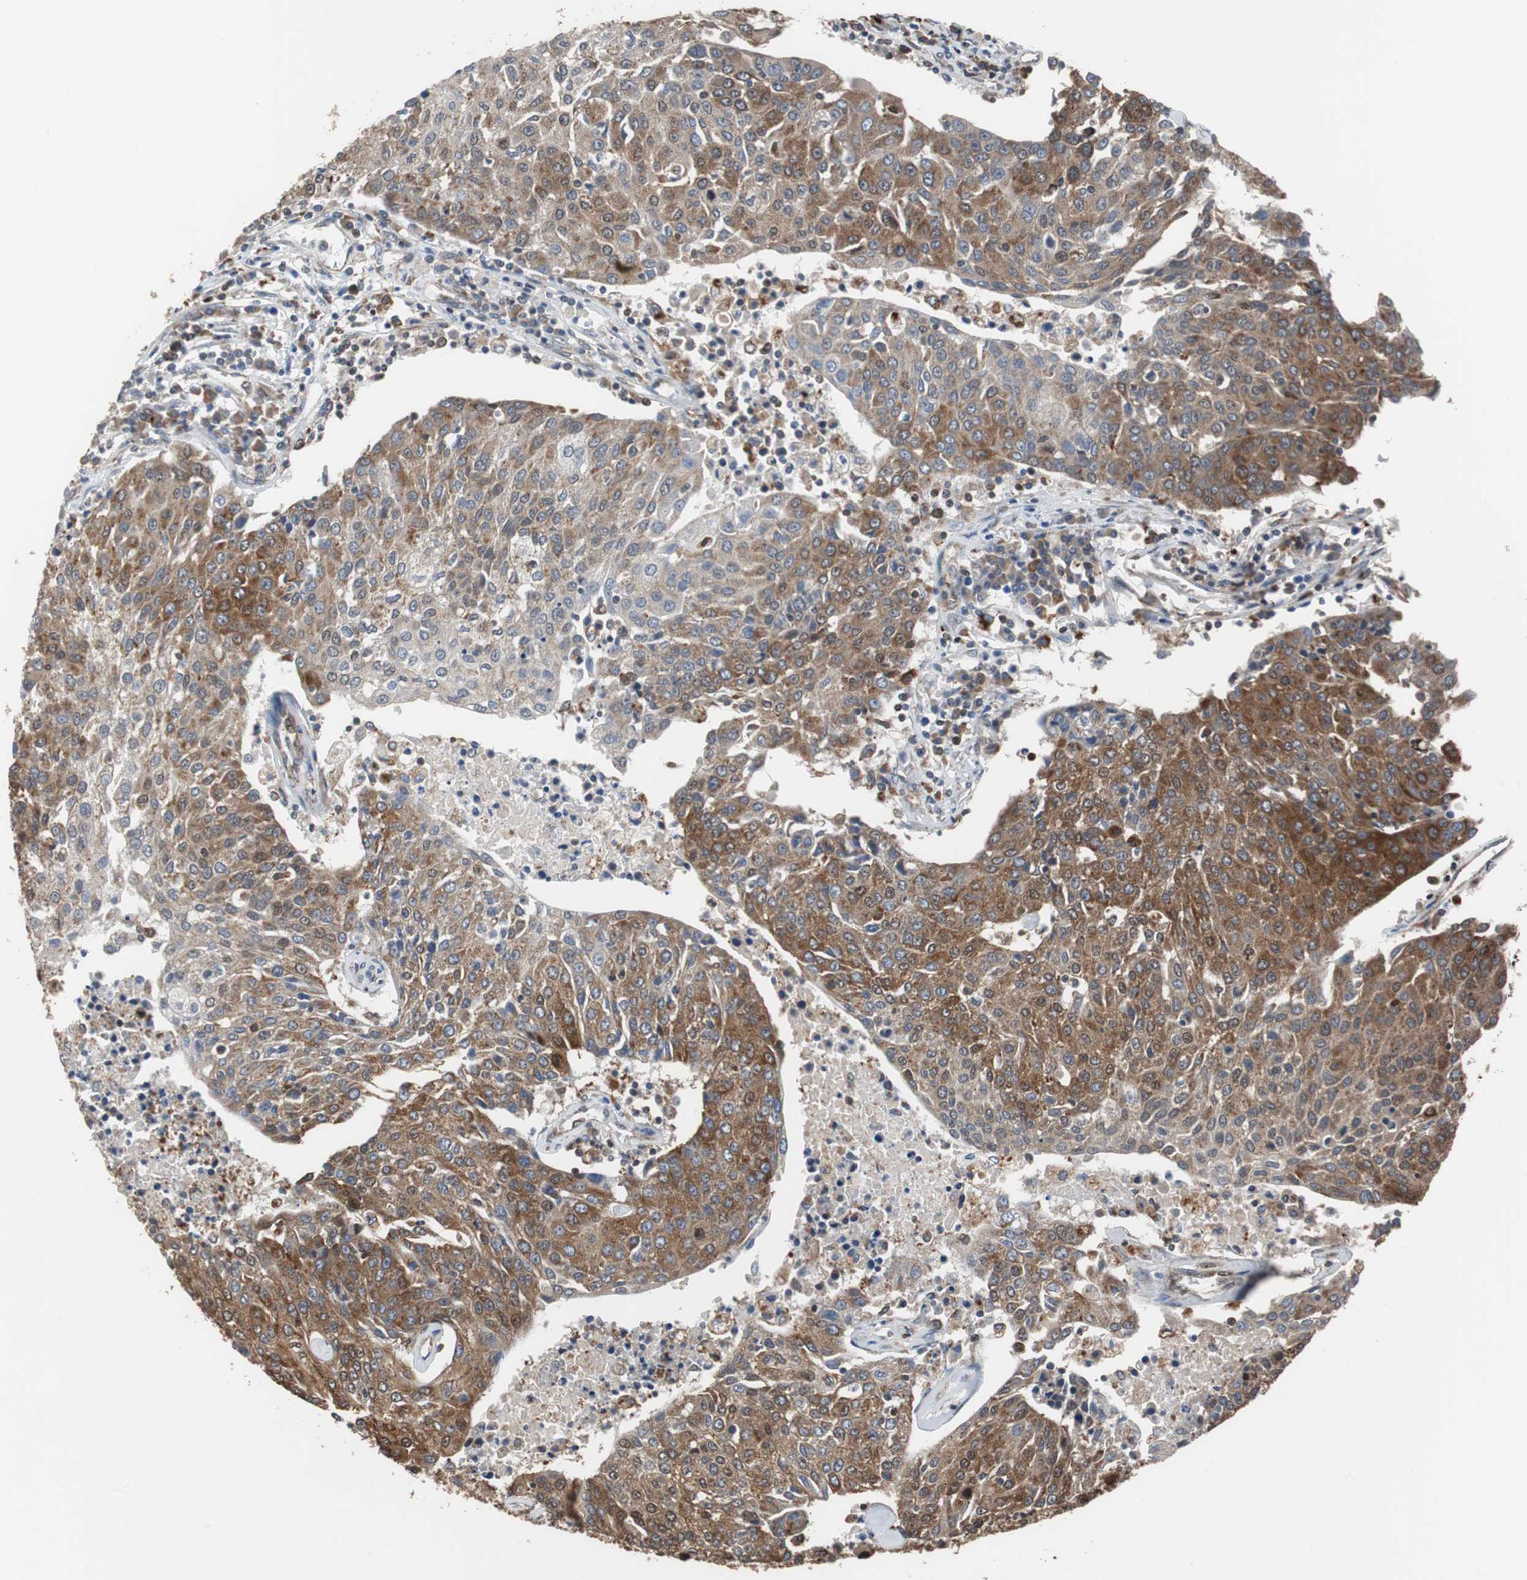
{"staining": {"intensity": "strong", "quantity": "25%-75%", "location": "cytoplasmic/membranous"}, "tissue": "urothelial cancer", "cell_type": "Tumor cells", "image_type": "cancer", "snomed": [{"axis": "morphology", "description": "Urothelial carcinoma, High grade"}, {"axis": "topography", "description": "Urinary bladder"}], "caption": "Strong cytoplasmic/membranous expression for a protein is appreciated in approximately 25%-75% of tumor cells of urothelial cancer using IHC.", "gene": "USP10", "patient": {"sex": "female", "age": 85}}